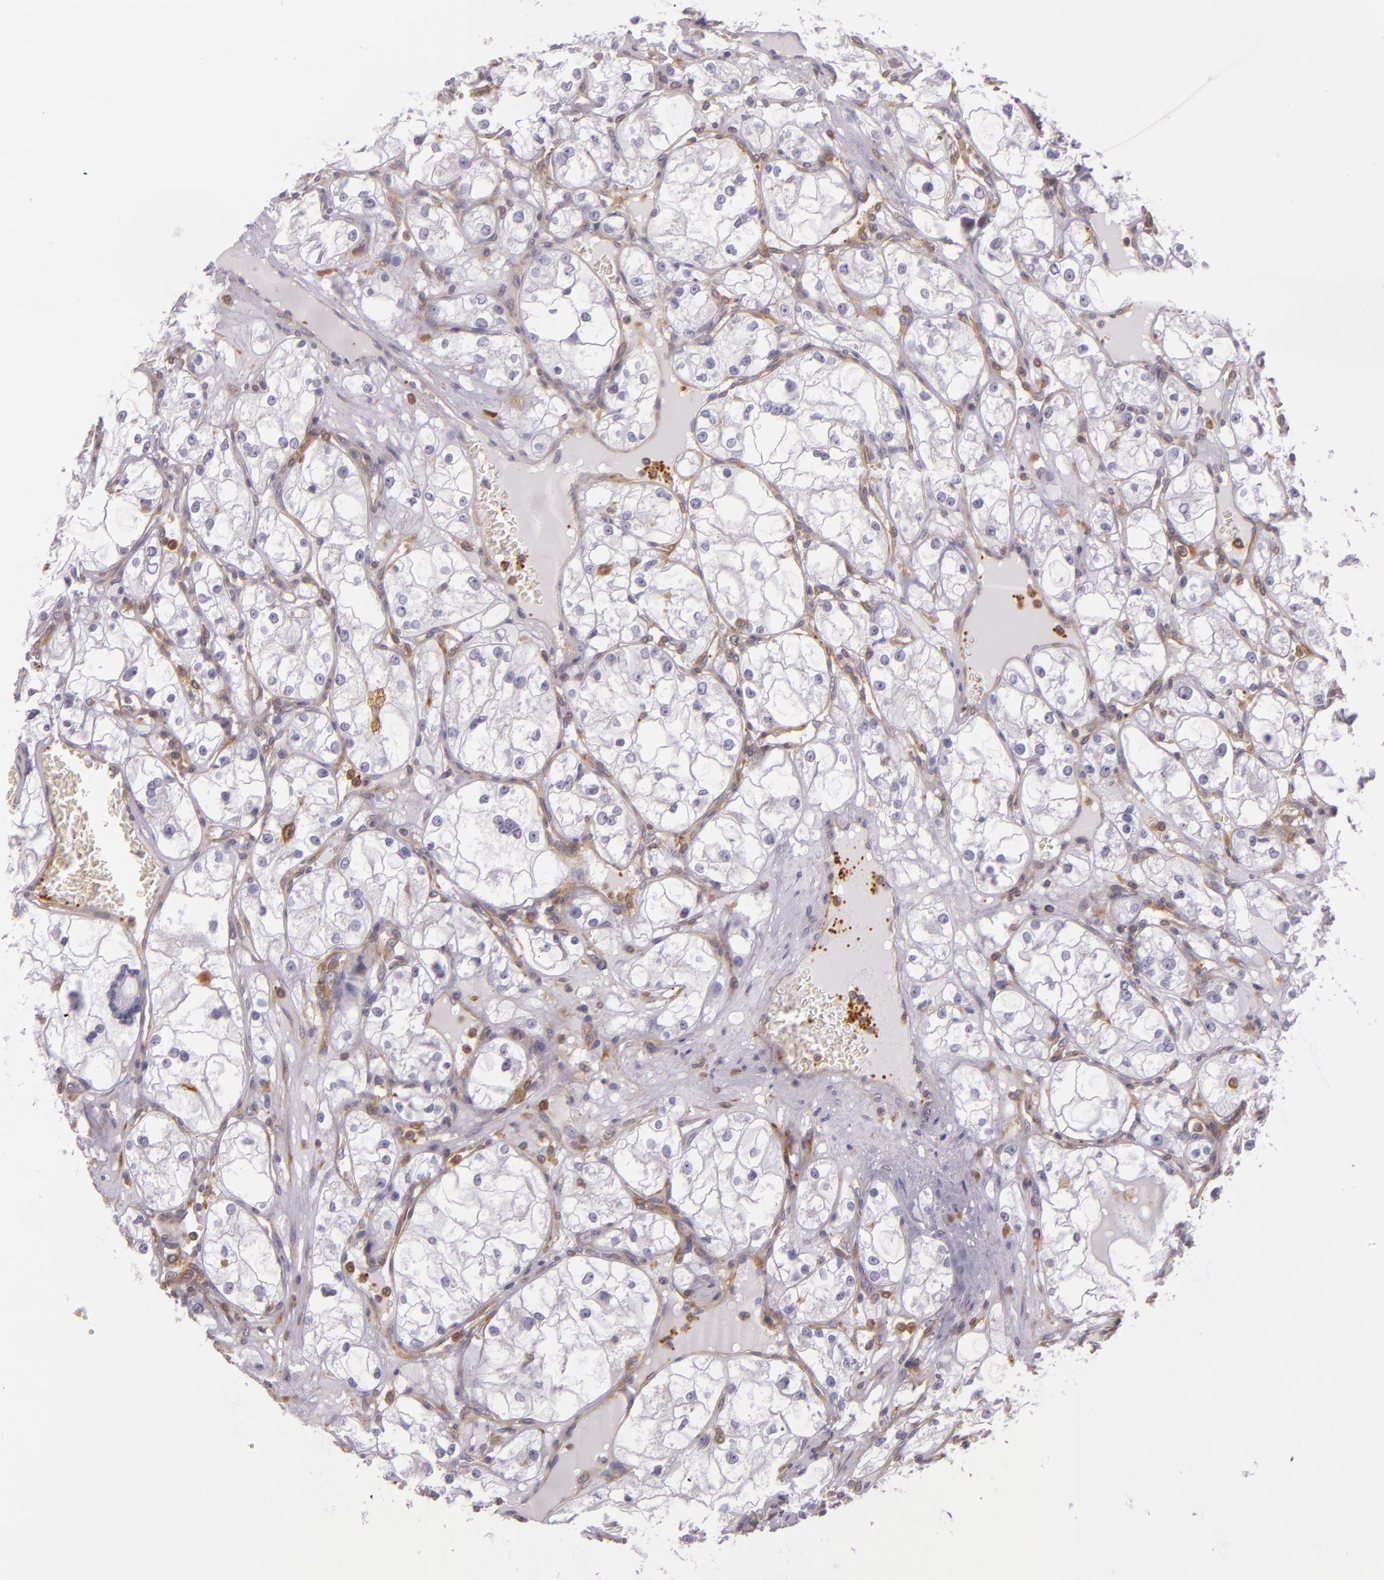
{"staining": {"intensity": "negative", "quantity": "none", "location": "none"}, "tissue": "renal cancer", "cell_type": "Tumor cells", "image_type": "cancer", "snomed": [{"axis": "morphology", "description": "Adenocarcinoma, NOS"}, {"axis": "topography", "description": "Kidney"}], "caption": "A histopathology image of human renal cancer (adenocarcinoma) is negative for staining in tumor cells.", "gene": "TLN1", "patient": {"sex": "male", "age": 61}}